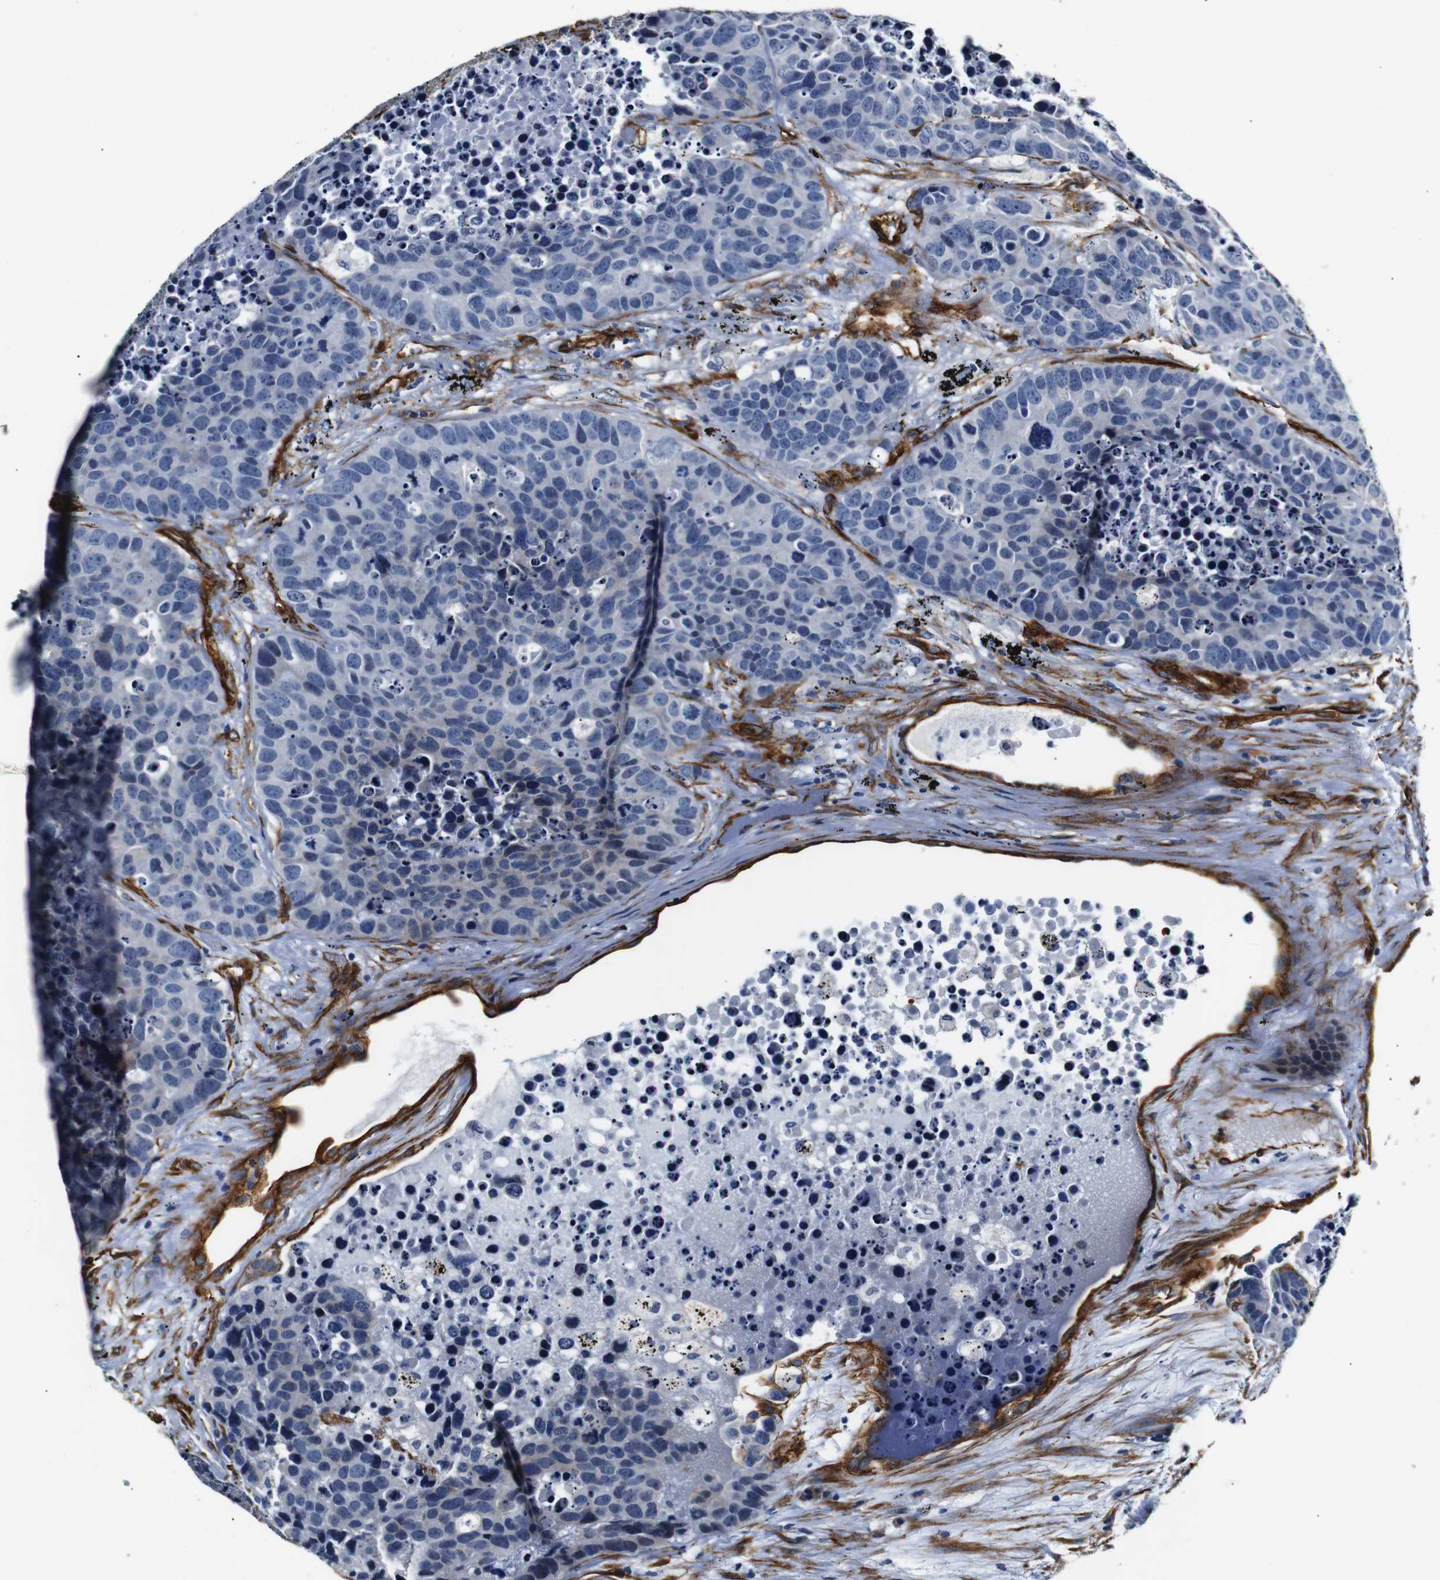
{"staining": {"intensity": "negative", "quantity": "none", "location": "none"}, "tissue": "carcinoid", "cell_type": "Tumor cells", "image_type": "cancer", "snomed": [{"axis": "morphology", "description": "Carcinoid, malignant, NOS"}, {"axis": "topography", "description": "Lung"}], "caption": "Immunohistochemistry photomicrograph of malignant carcinoid stained for a protein (brown), which shows no positivity in tumor cells. The staining is performed using DAB brown chromogen with nuclei counter-stained in using hematoxylin.", "gene": "CAV2", "patient": {"sex": "male", "age": 60}}